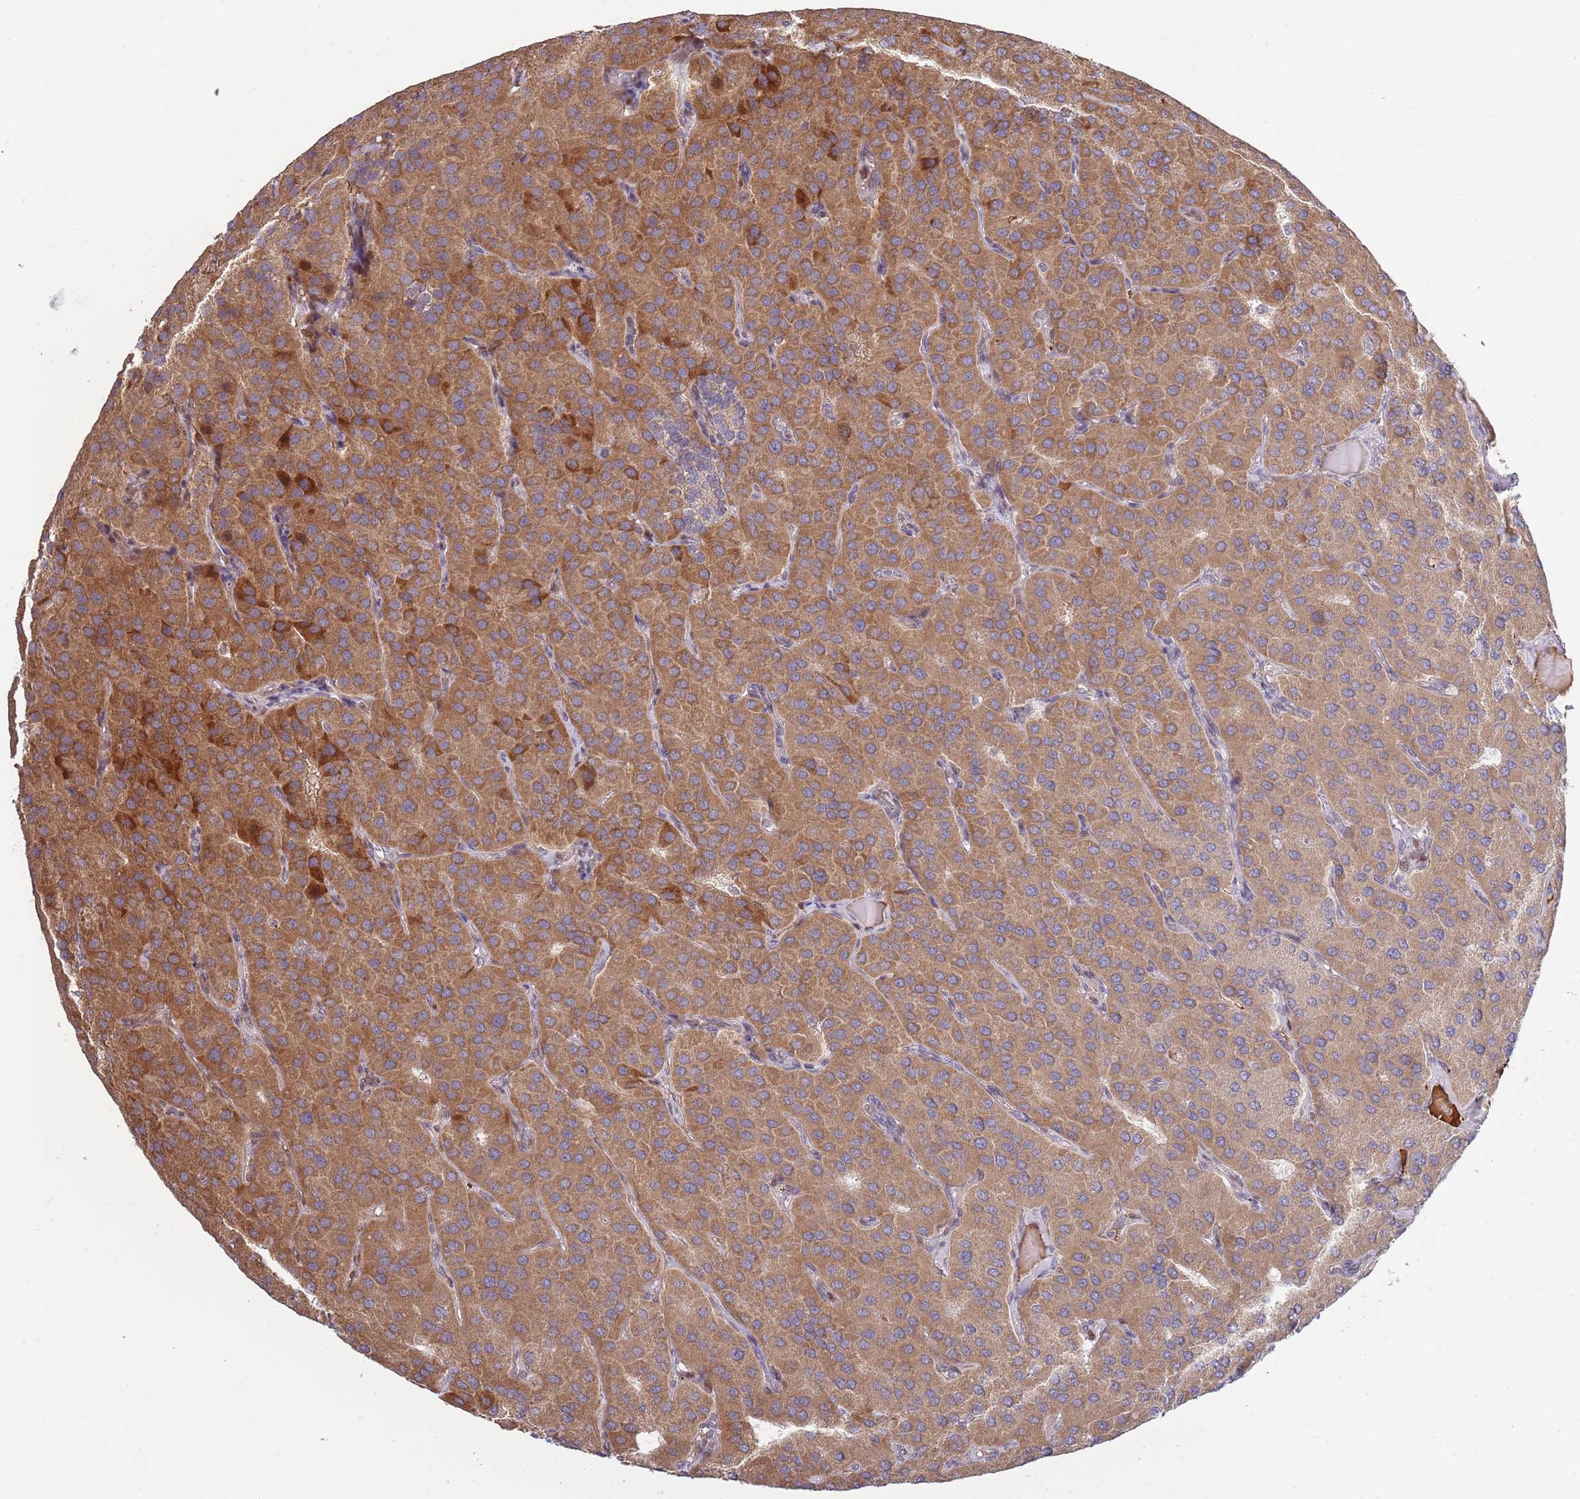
{"staining": {"intensity": "moderate", "quantity": ">75%", "location": "cytoplasmic/membranous"}, "tissue": "parathyroid gland", "cell_type": "Glandular cells", "image_type": "normal", "snomed": [{"axis": "morphology", "description": "Normal tissue, NOS"}, {"axis": "morphology", "description": "Adenoma, NOS"}, {"axis": "topography", "description": "Parathyroid gland"}], "caption": "The immunohistochemical stain highlights moderate cytoplasmic/membranous positivity in glandular cells of benign parathyroid gland.", "gene": "SYNDIG1L", "patient": {"sex": "female", "age": 86}}